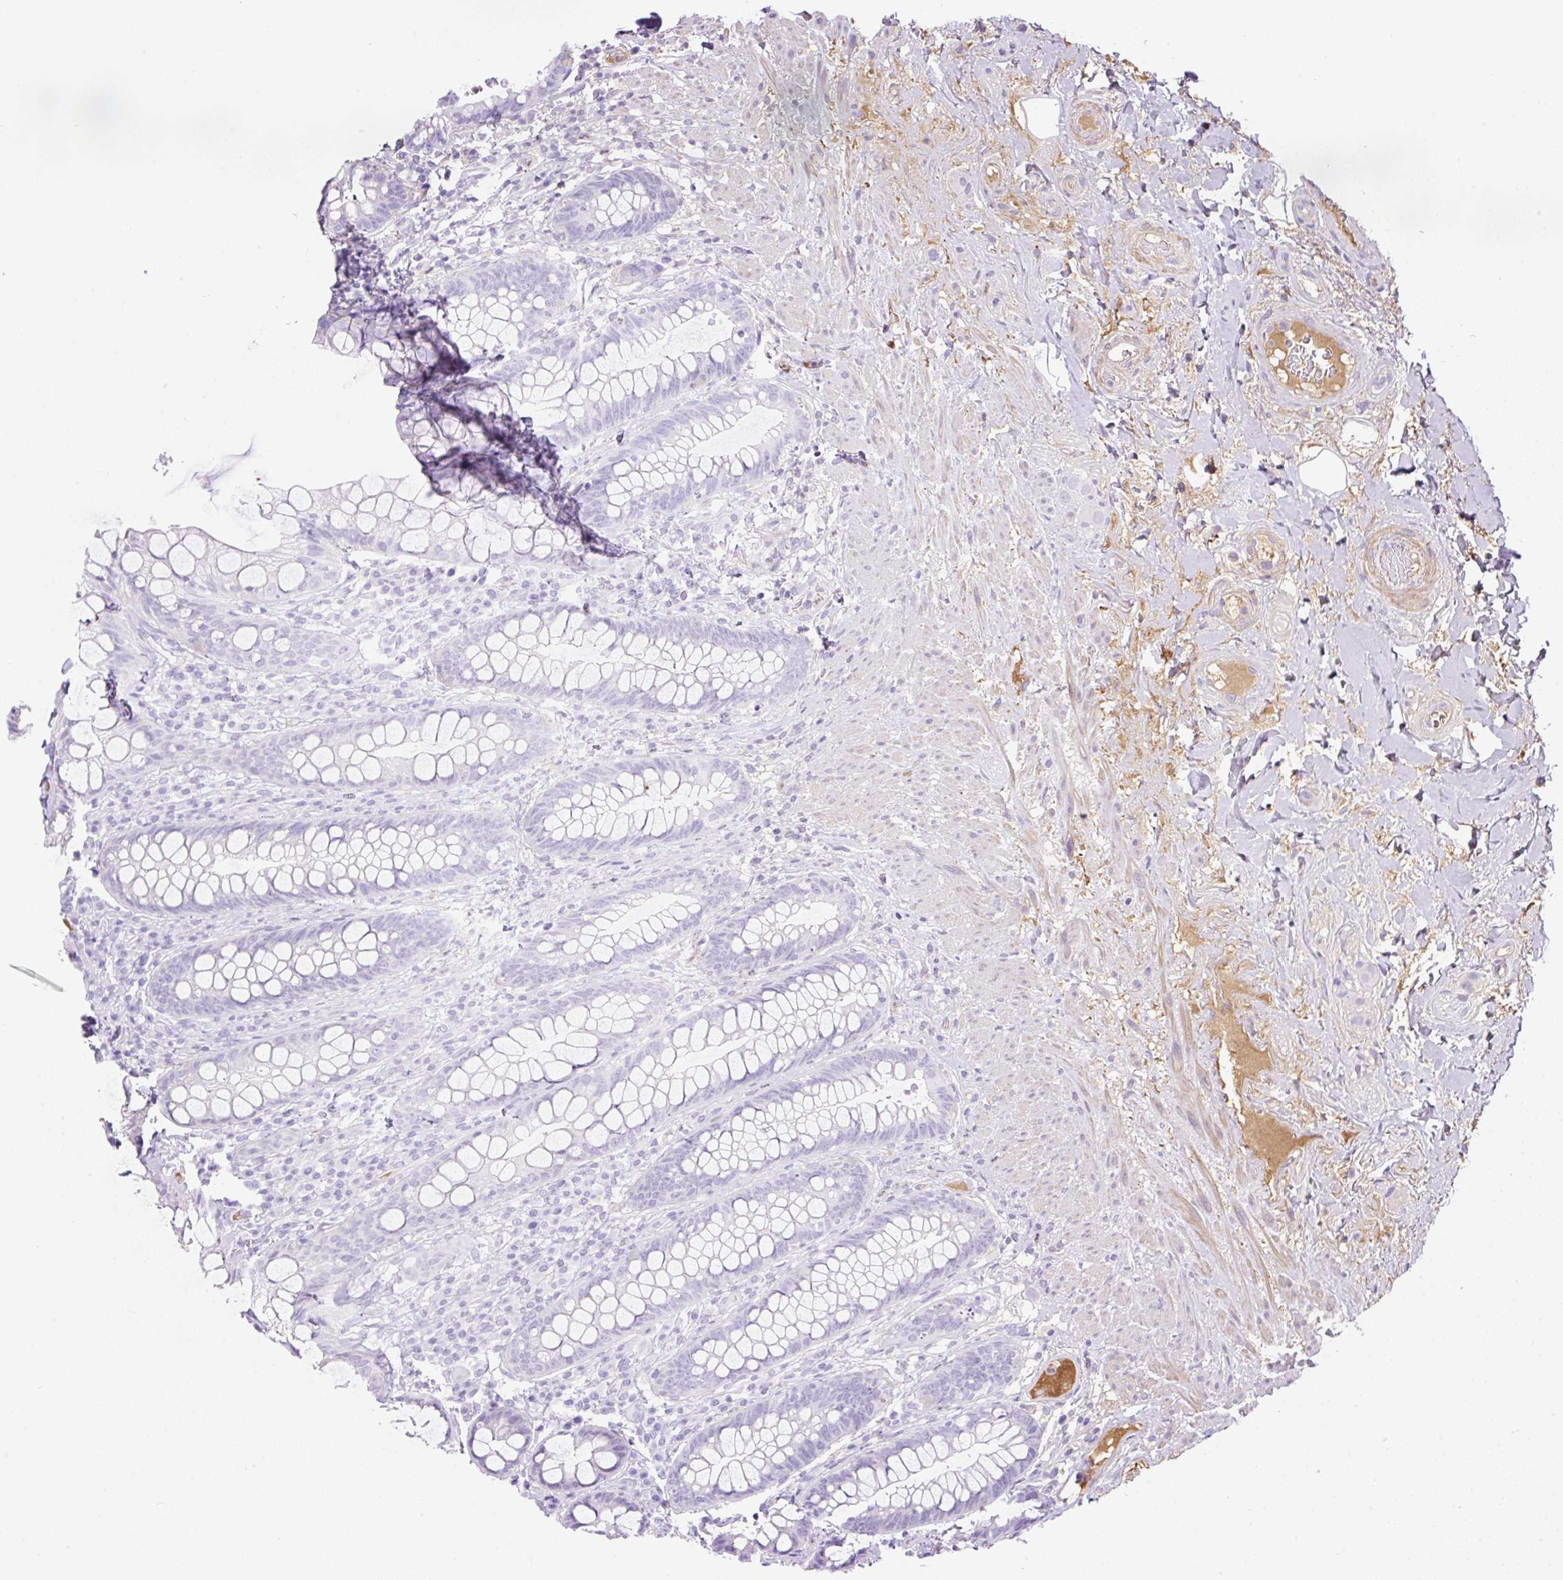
{"staining": {"intensity": "negative", "quantity": "none", "location": "none"}, "tissue": "rectum", "cell_type": "Glandular cells", "image_type": "normal", "snomed": [{"axis": "morphology", "description": "Normal tissue, NOS"}, {"axis": "topography", "description": "Rectum"}], "caption": "Photomicrograph shows no significant protein staining in glandular cells of unremarkable rectum.", "gene": "TDRD15", "patient": {"sex": "male", "age": 74}}